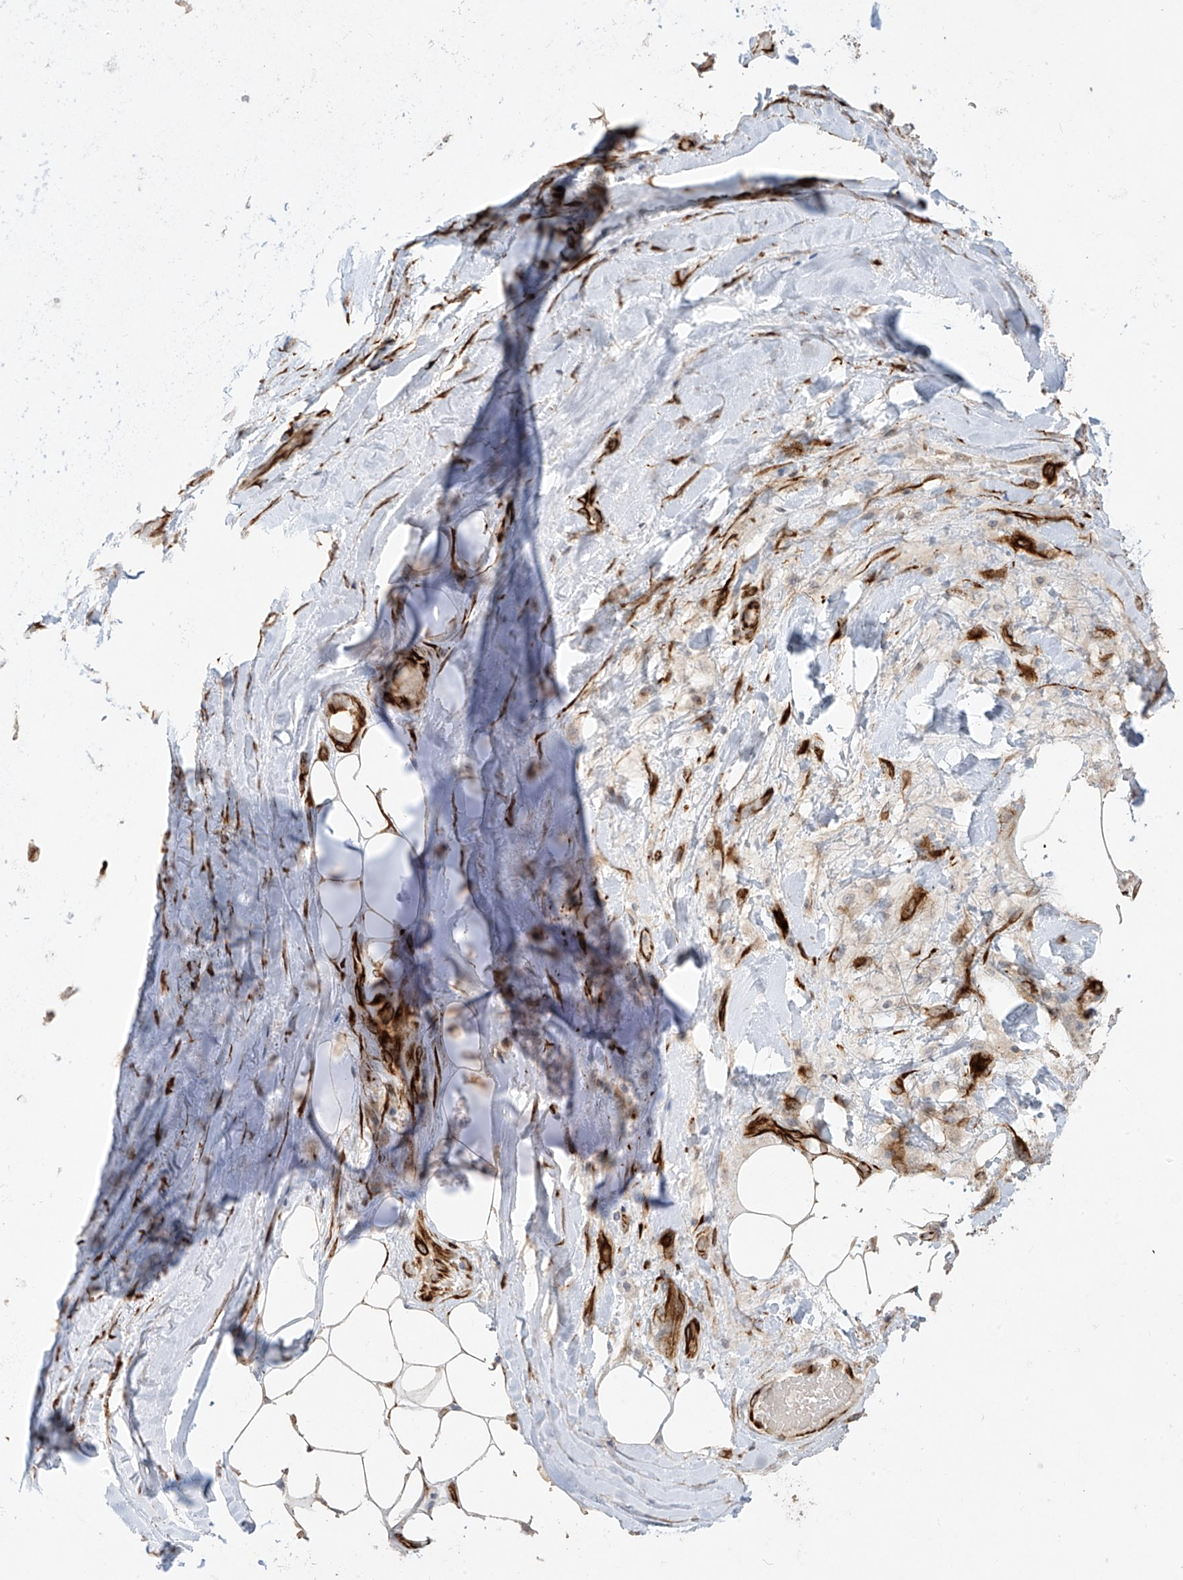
{"staining": {"intensity": "weak", "quantity": ">75%", "location": "cytoplasmic/membranous"}, "tissue": "adipose tissue", "cell_type": "Adipocytes", "image_type": "normal", "snomed": [{"axis": "morphology", "description": "Normal tissue, NOS"}, {"axis": "morphology", "description": "Squamous cell carcinoma, NOS"}, {"axis": "topography", "description": "Lymph node"}, {"axis": "topography", "description": "Bronchus"}, {"axis": "topography", "description": "Lung"}], "caption": "Immunohistochemistry (IHC) (DAB (3,3'-diaminobenzidine)) staining of normal adipose tissue shows weak cytoplasmic/membranous protein staining in approximately >75% of adipocytes.", "gene": "DCDC2", "patient": {"sex": "male", "age": 66}}